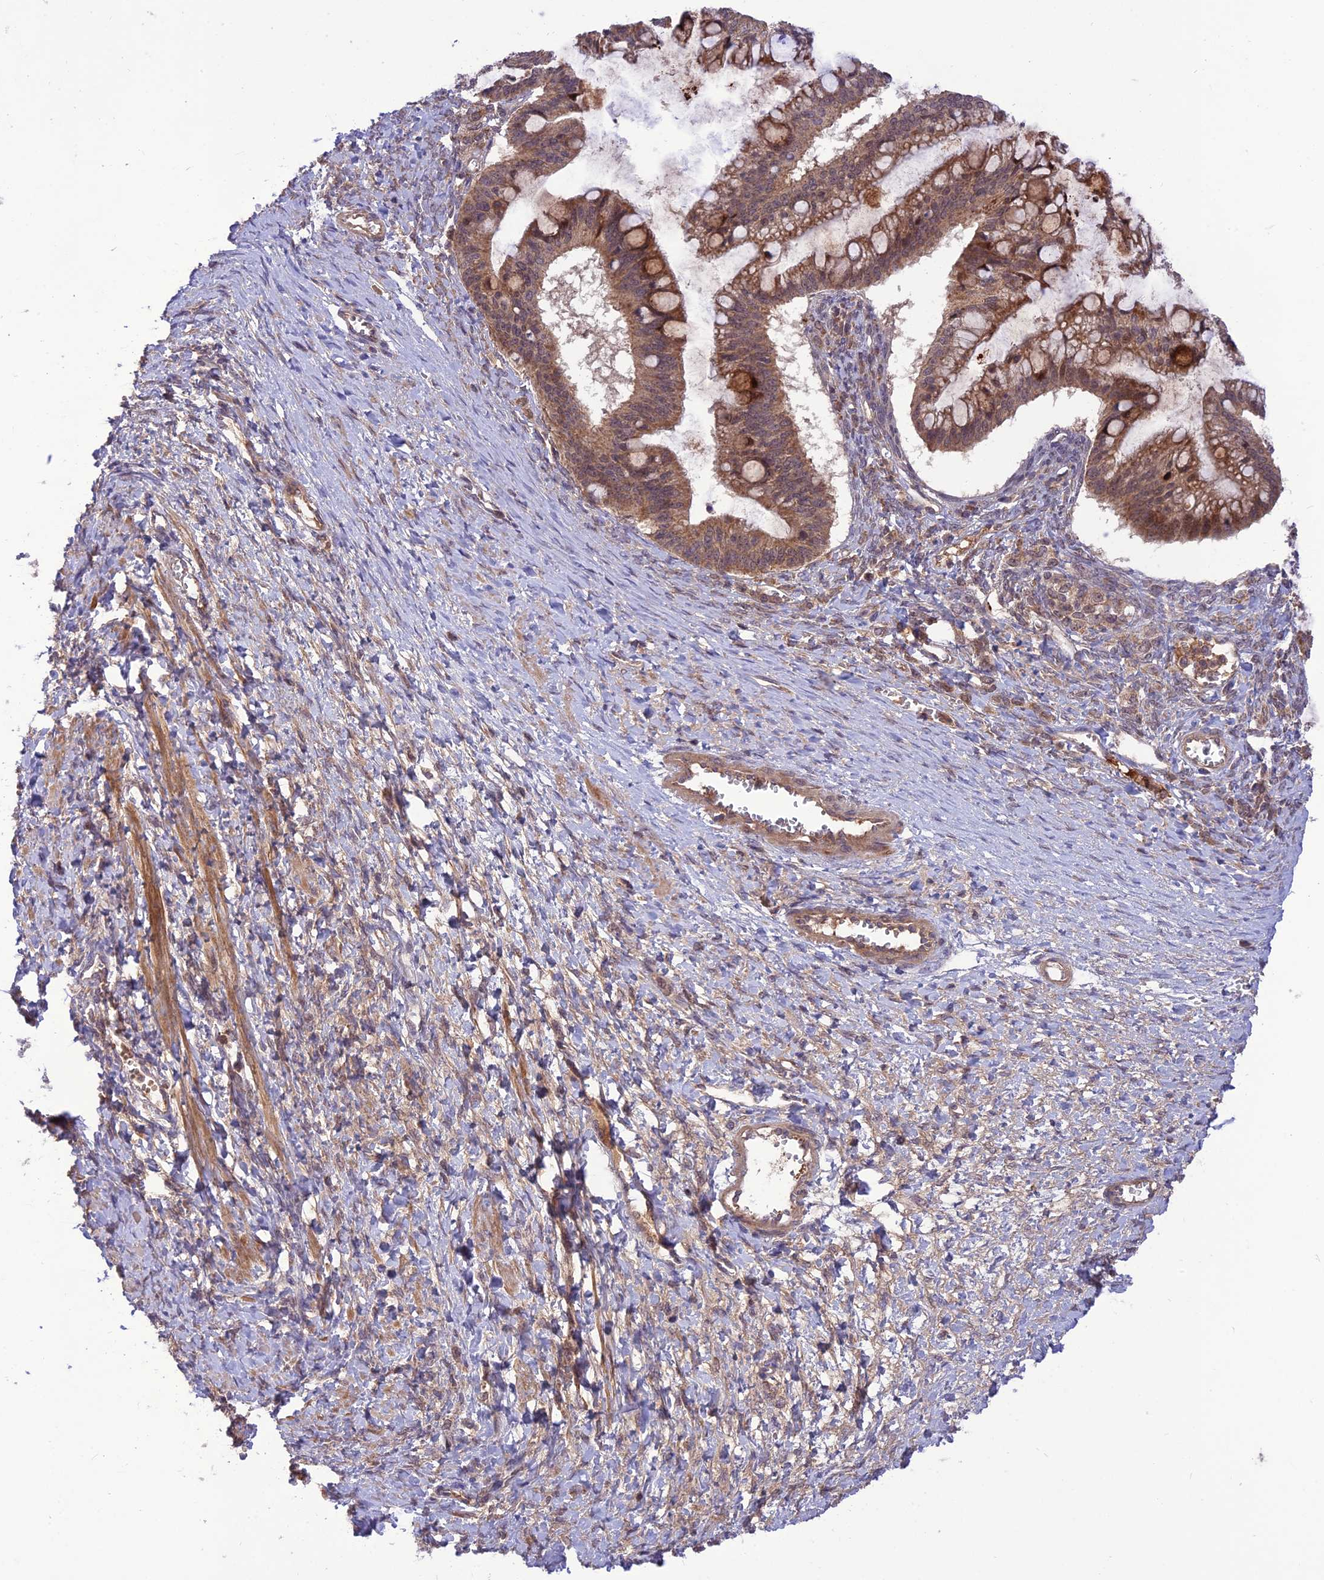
{"staining": {"intensity": "moderate", "quantity": ">75%", "location": "cytoplasmic/membranous"}, "tissue": "ovarian cancer", "cell_type": "Tumor cells", "image_type": "cancer", "snomed": [{"axis": "morphology", "description": "Cystadenocarcinoma, mucinous, NOS"}, {"axis": "topography", "description": "Ovary"}], "caption": "Human ovarian cancer (mucinous cystadenocarcinoma) stained for a protein (brown) demonstrates moderate cytoplasmic/membranous positive expression in about >75% of tumor cells.", "gene": "NDUFC1", "patient": {"sex": "female", "age": 73}}